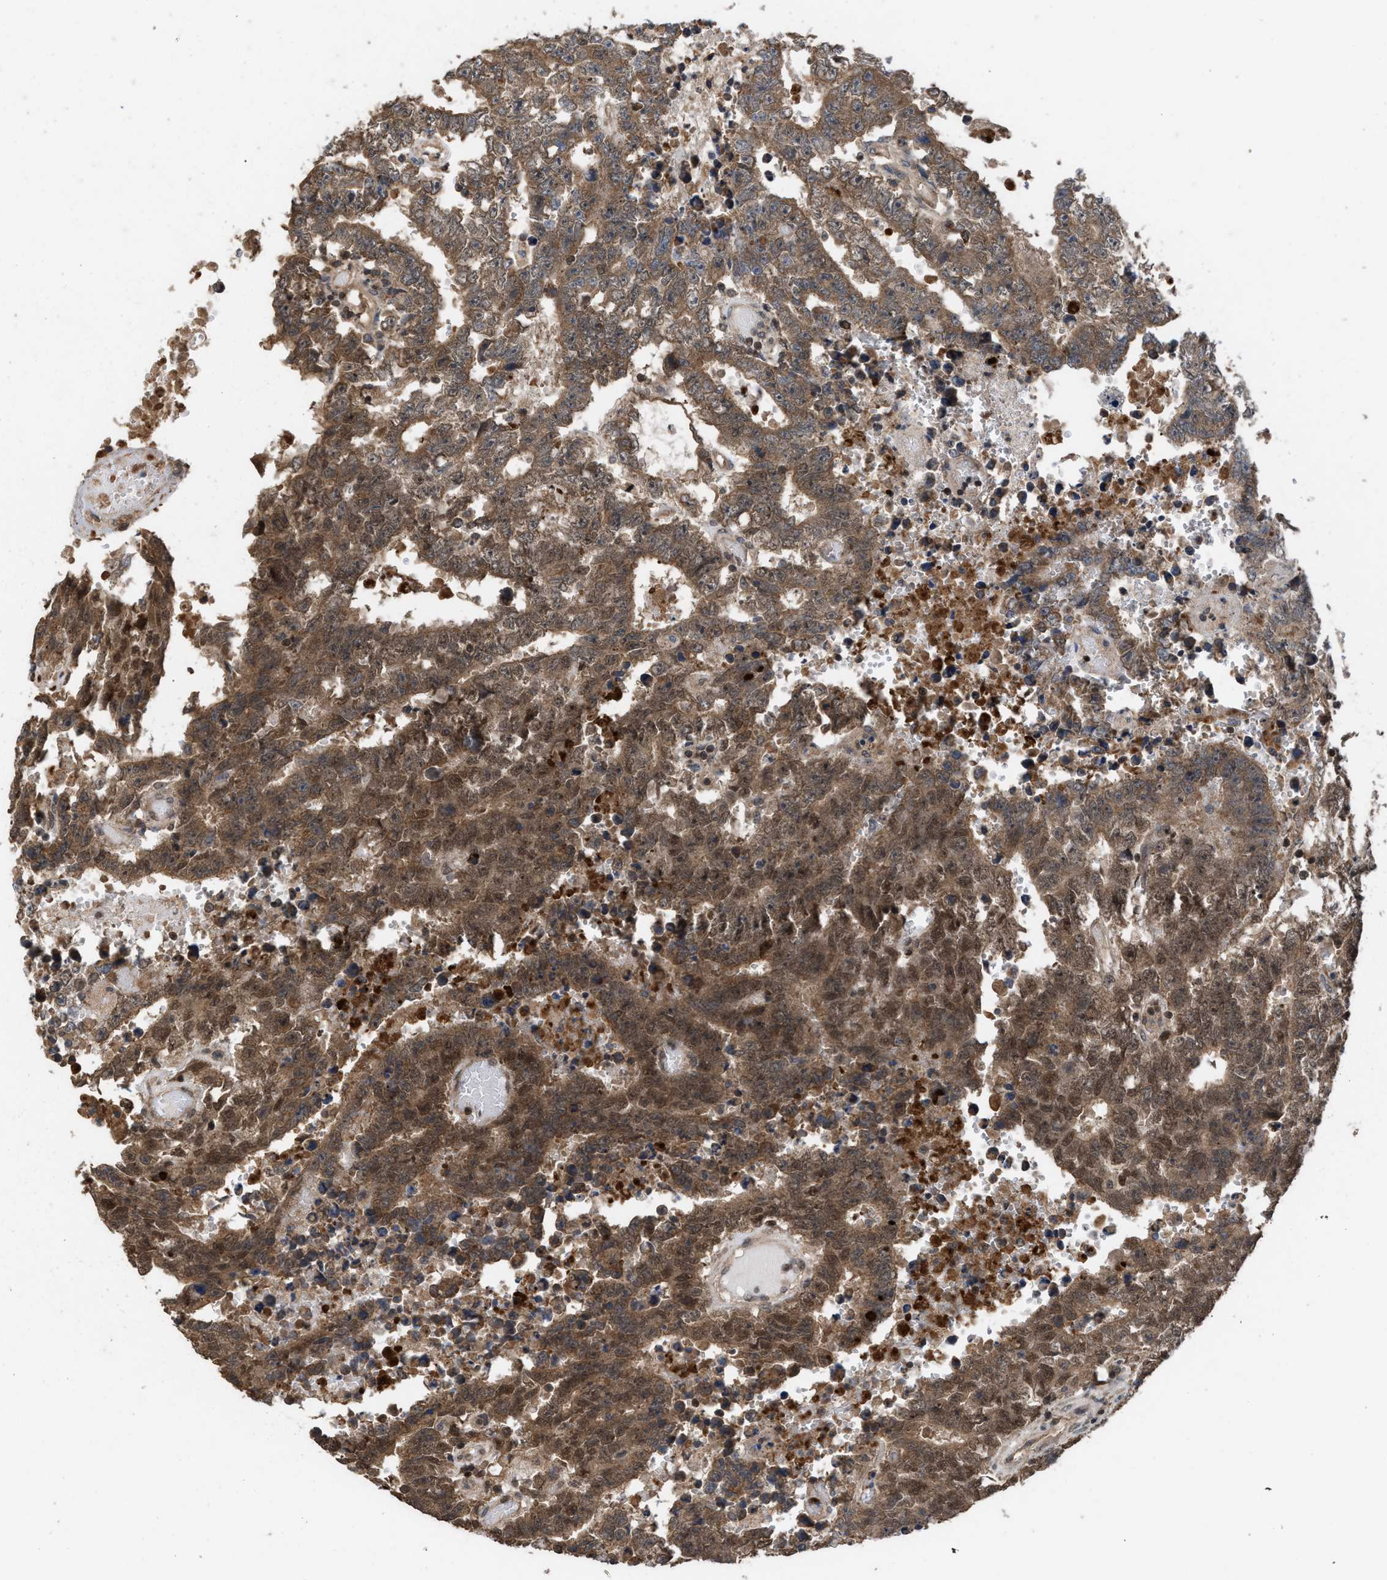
{"staining": {"intensity": "moderate", "quantity": ">75%", "location": "cytoplasmic/membranous"}, "tissue": "testis cancer", "cell_type": "Tumor cells", "image_type": "cancer", "snomed": [{"axis": "morphology", "description": "Carcinoma, Embryonal, NOS"}, {"axis": "topography", "description": "Testis"}], "caption": "Human testis embryonal carcinoma stained with a protein marker demonstrates moderate staining in tumor cells.", "gene": "C9orf78", "patient": {"sex": "male", "age": 25}}